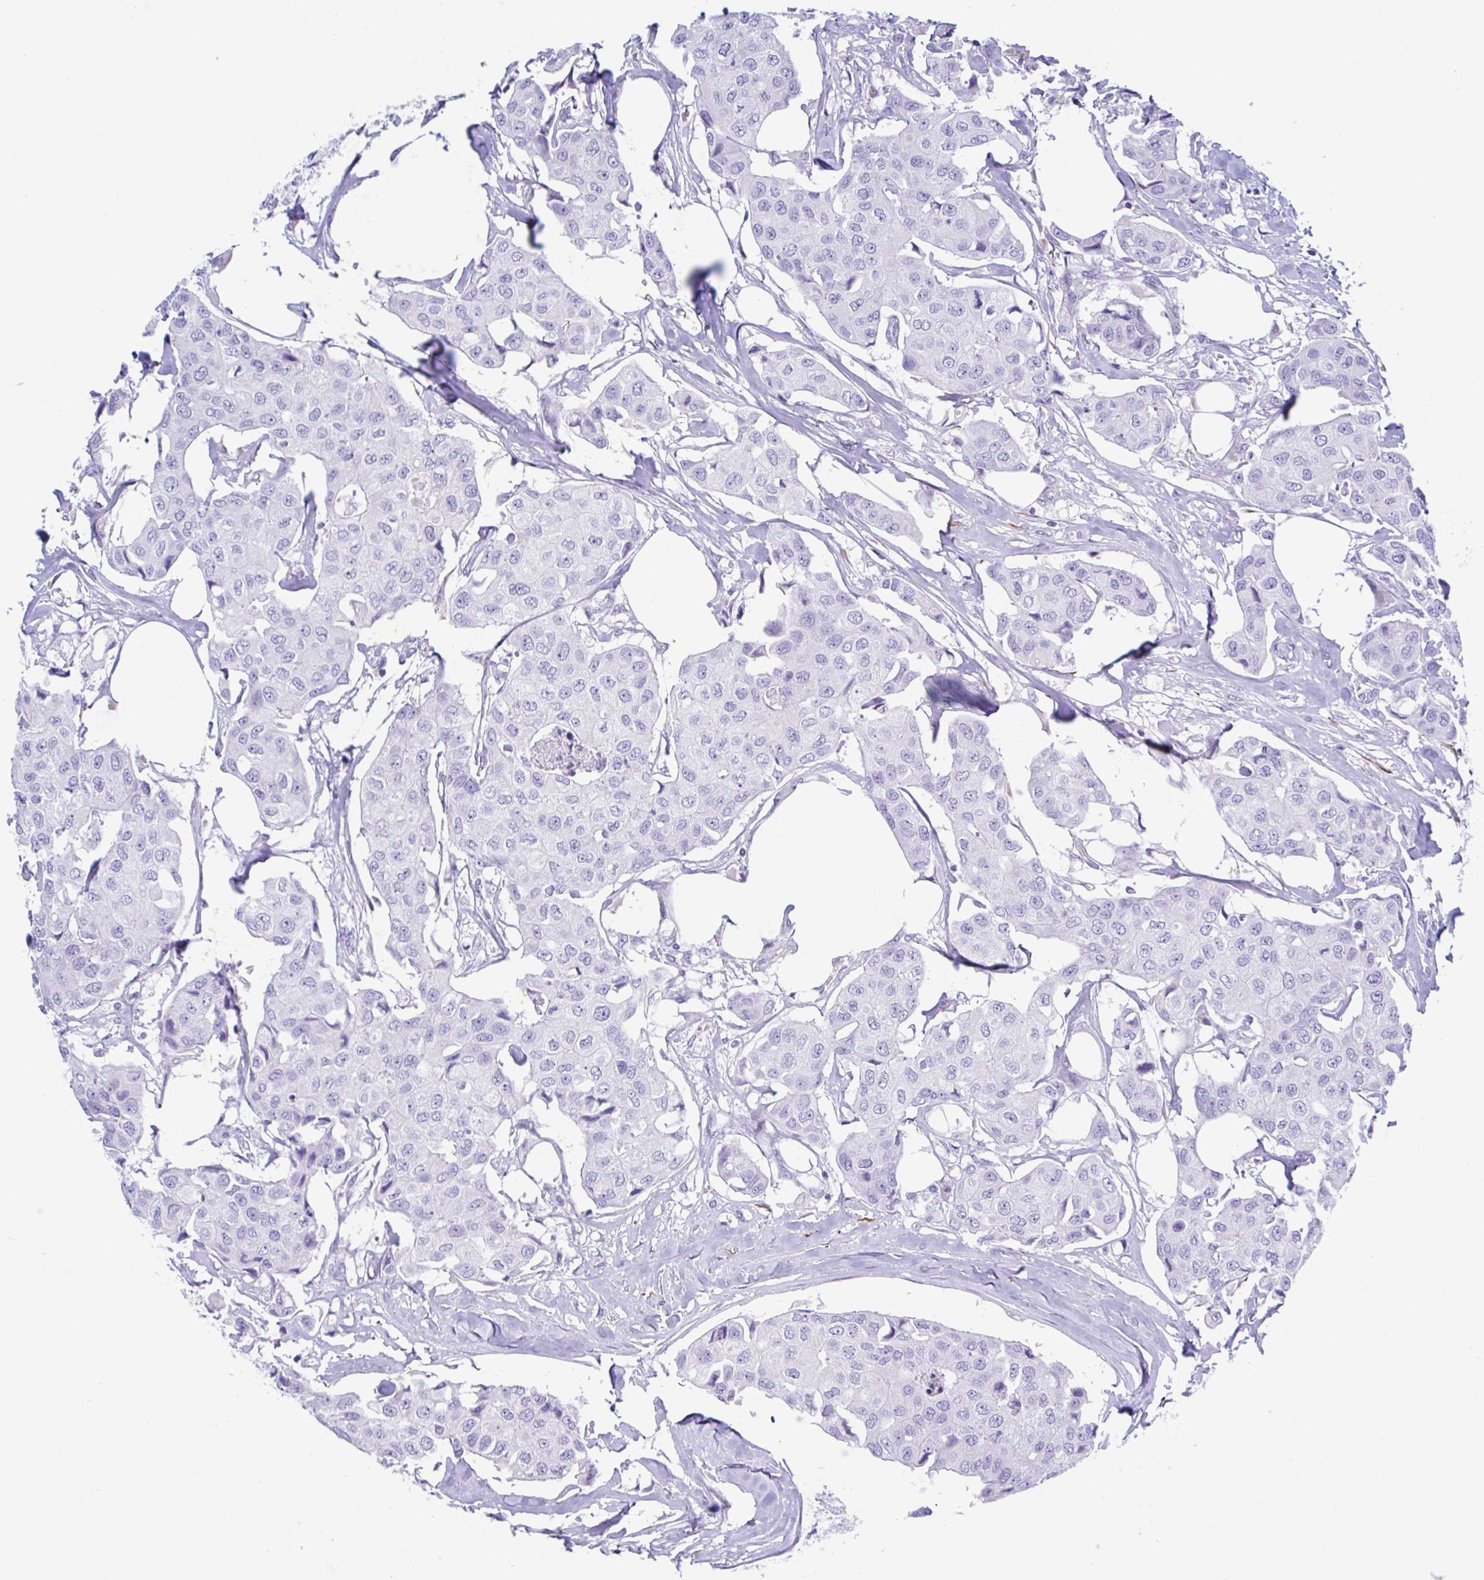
{"staining": {"intensity": "negative", "quantity": "none", "location": "none"}, "tissue": "breast cancer", "cell_type": "Tumor cells", "image_type": "cancer", "snomed": [{"axis": "morphology", "description": "Duct carcinoma"}, {"axis": "topography", "description": "Breast"}, {"axis": "topography", "description": "Lymph node"}], "caption": "Immunohistochemistry (IHC) image of neoplastic tissue: breast infiltrating ductal carcinoma stained with DAB (3,3'-diaminobenzidine) shows no significant protein positivity in tumor cells.", "gene": "NDUFAF8", "patient": {"sex": "female", "age": 80}}